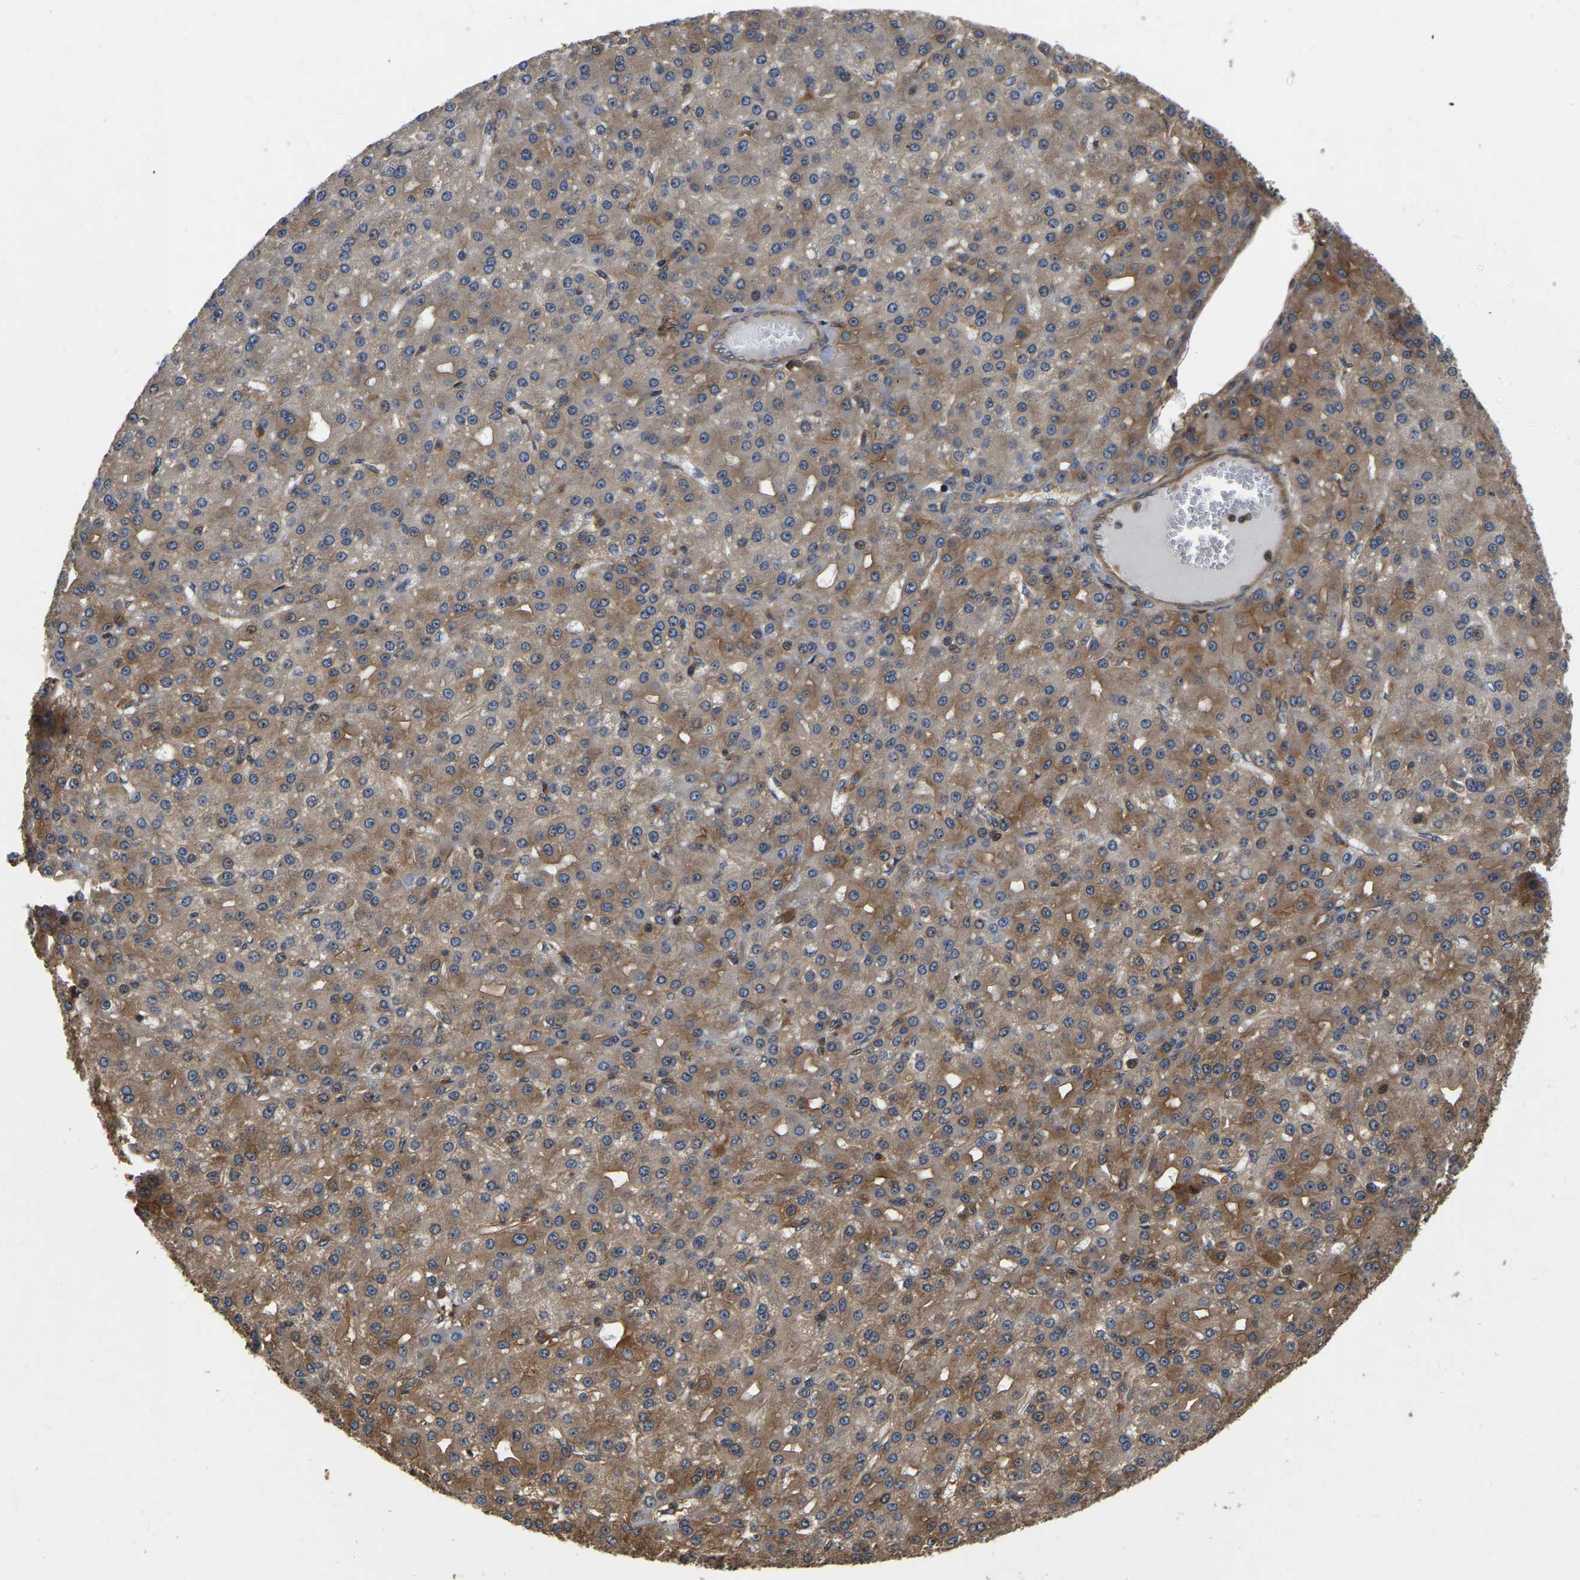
{"staining": {"intensity": "strong", "quantity": "25%-75%", "location": "cytoplasmic/membranous"}, "tissue": "liver cancer", "cell_type": "Tumor cells", "image_type": "cancer", "snomed": [{"axis": "morphology", "description": "Carcinoma, Hepatocellular, NOS"}, {"axis": "topography", "description": "Liver"}], "caption": "Immunohistochemical staining of human liver cancer shows high levels of strong cytoplasmic/membranous staining in approximately 25%-75% of tumor cells.", "gene": "GARS1", "patient": {"sex": "male", "age": 67}}